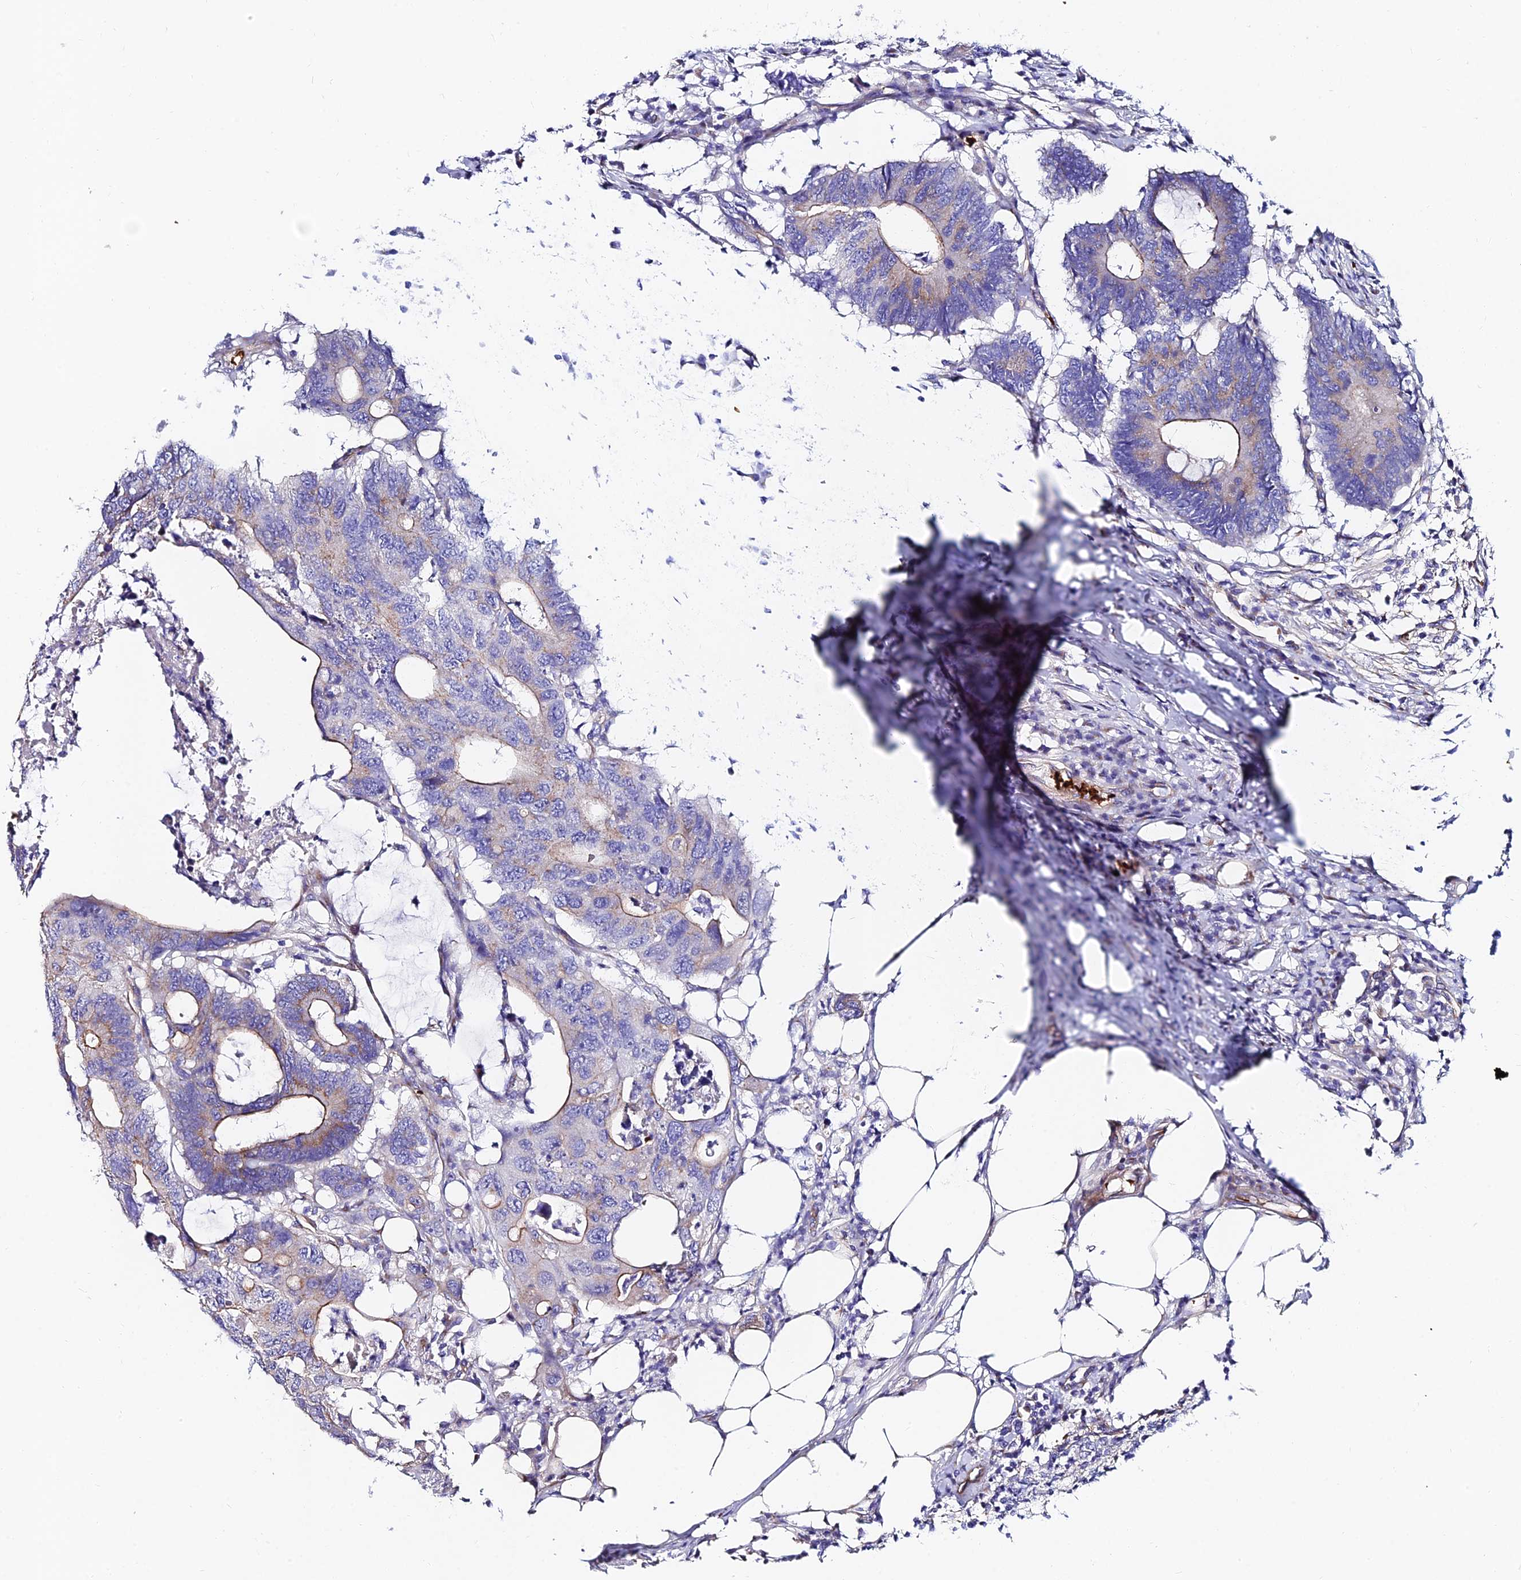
{"staining": {"intensity": "moderate", "quantity": "<25%", "location": "cytoplasmic/membranous"}, "tissue": "colorectal cancer", "cell_type": "Tumor cells", "image_type": "cancer", "snomed": [{"axis": "morphology", "description": "Adenocarcinoma, NOS"}, {"axis": "topography", "description": "Colon"}], "caption": "An image of human colorectal adenocarcinoma stained for a protein exhibits moderate cytoplasmic/membranous brown staining in tumor cells.", "gene": "ADGRF3", "patient": {"sex": "male", "age": 71}}